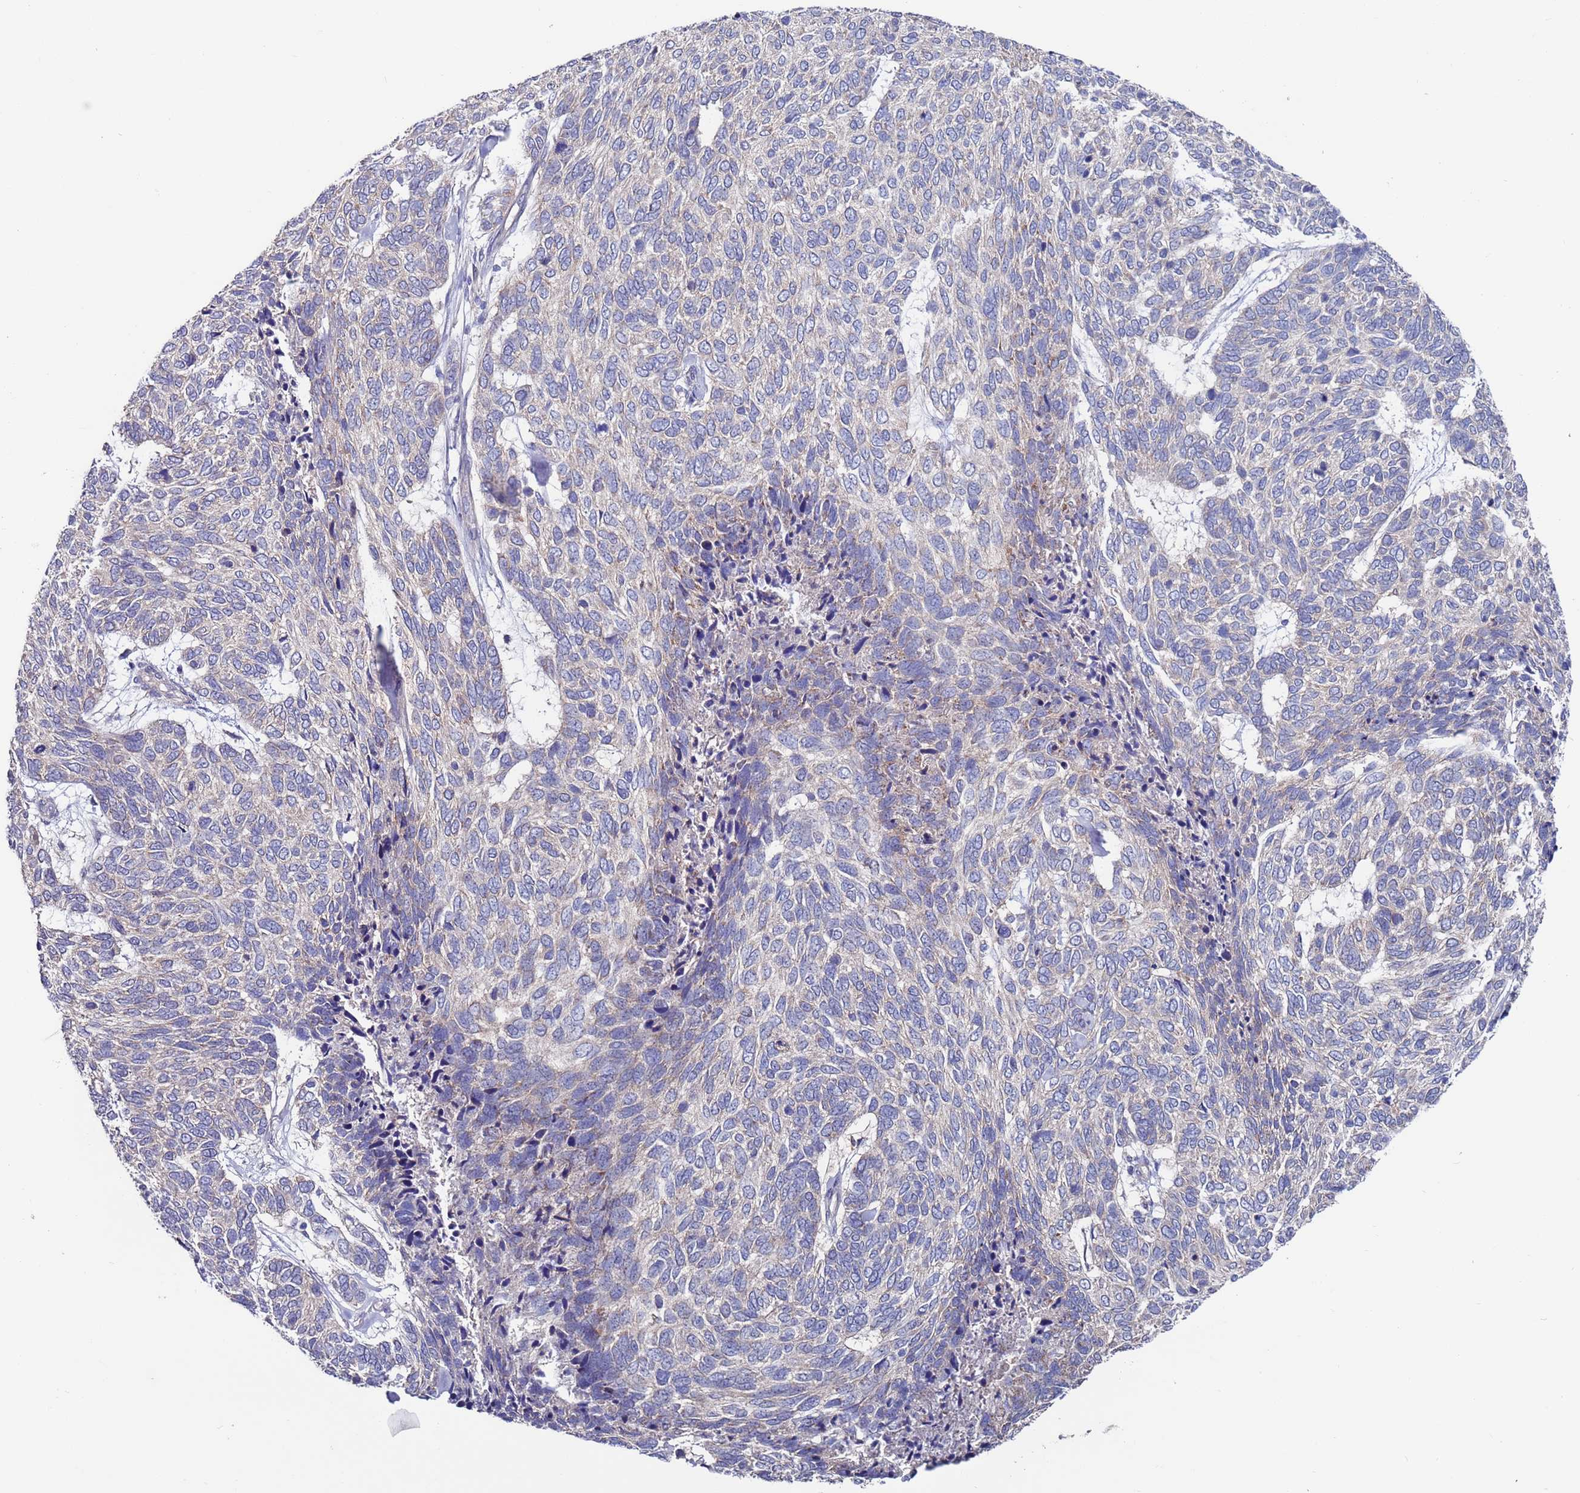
{"staining": {"intensity": "negative", "quantity": "none", "location": "none"}, "tissue": "skin cancer", "cell_type": "Tumor cells", "image_type": "cancer", "snomed": [{"axis": "morphology", "description": "Basal cell carcinoma"}, {"axis": "topography", "description": "Skin"}], "caption": "An immunohistochemistry photomicrograph of skin basal cell carcinoma is shown. There is no staining in tumor cells of skin basal cell carcinoma.", "gene": "KRTCAP3", "patient": {"sex": "female", "age": 65}}